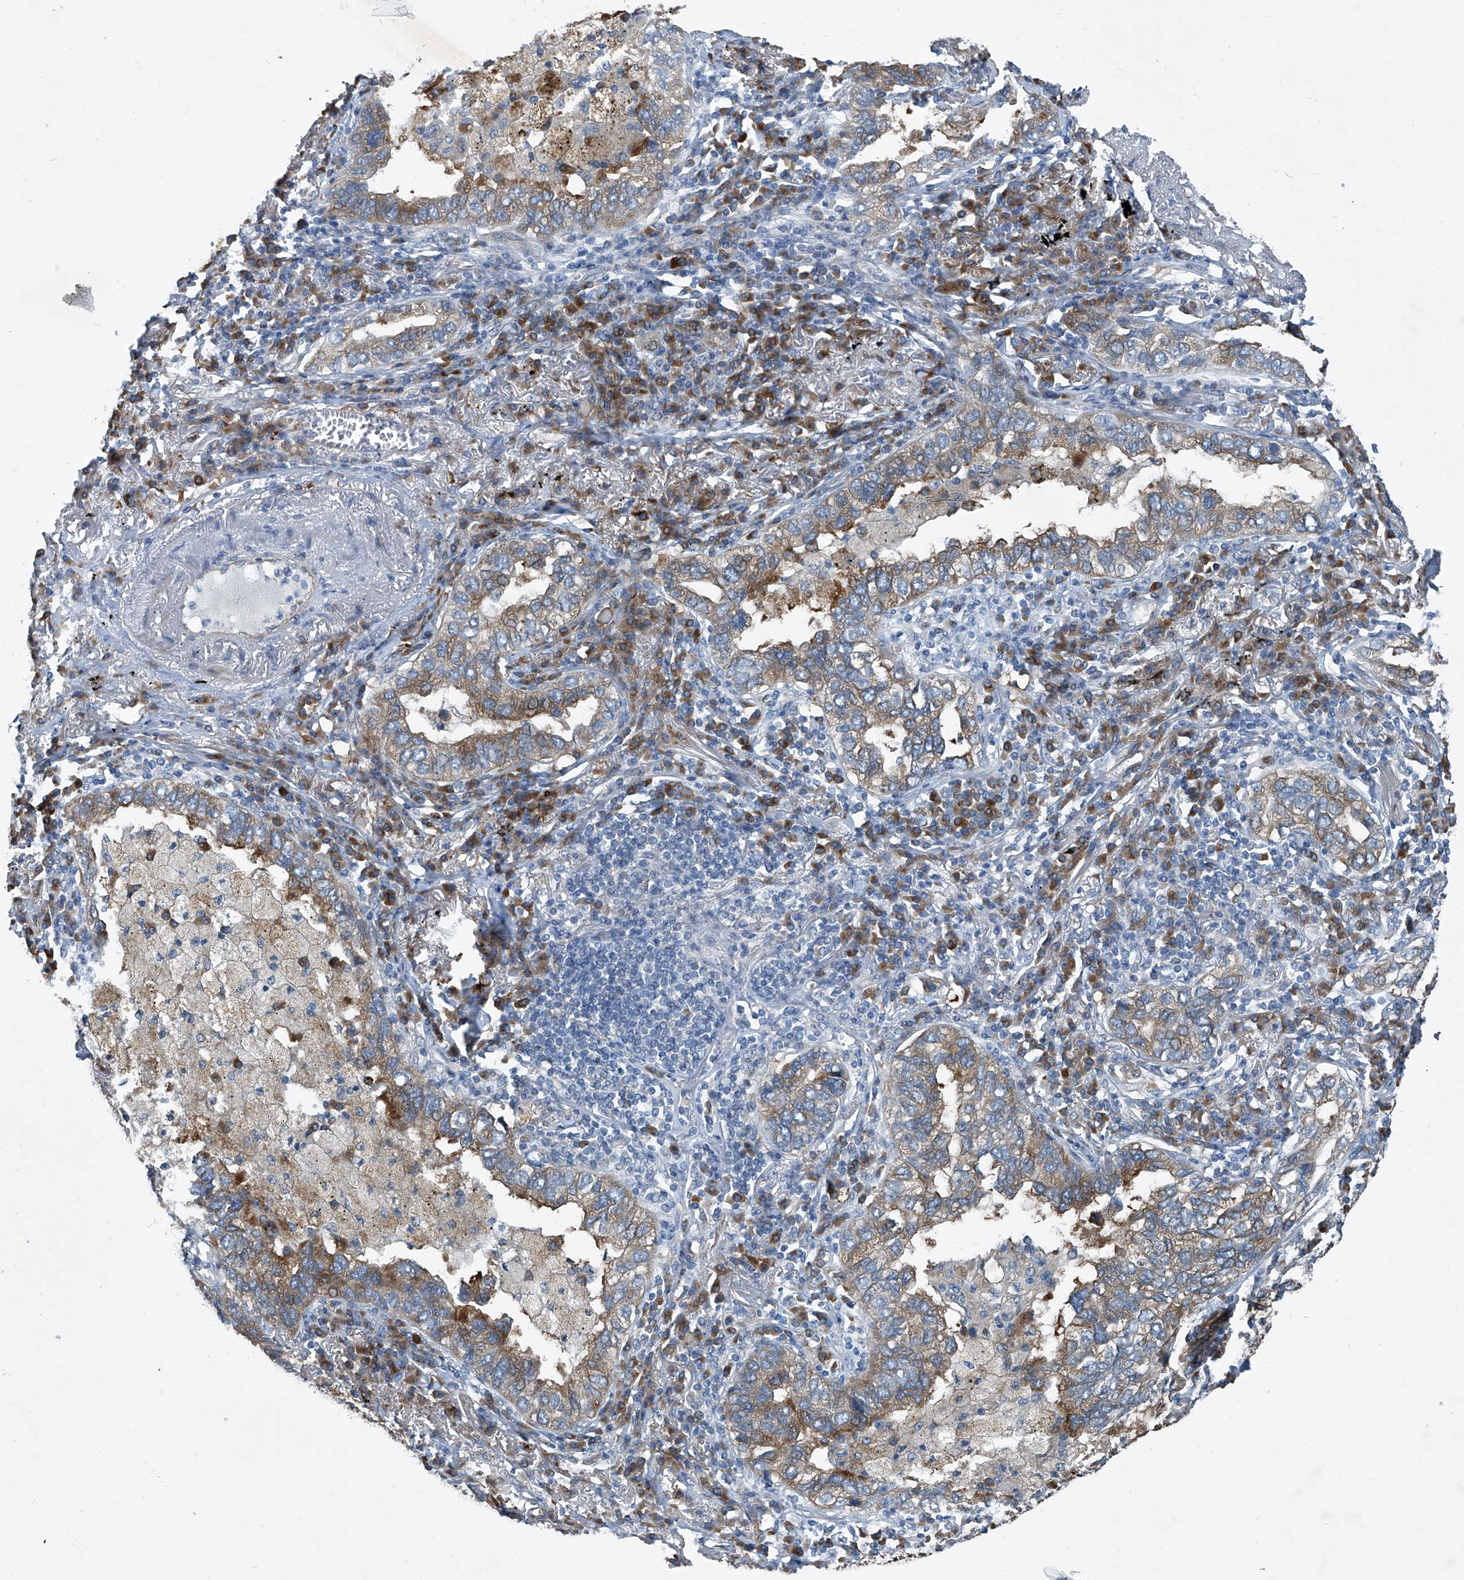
{"staining": {"intensity": "moderate", "quantity": ">75%", "location": "cytoplasmic/membranous"}, "tissue": "lung cancer", "cell_type": "Tumor cells", "image_type": "cancer", "snomed": [{"axis": "morphology", "description": "Adenocarcinoma, NOS"}, {"axis": "topography", "description": "Lung"}], "caption": "Lung cancer stained with immunohistochemistry (IHC) exhibits moderate cytoplasmic/membranous positivity in approximately >75% of tumor cells.", "gene": "SLC26A11", "patient": {"sex": "male", "age": 65}}